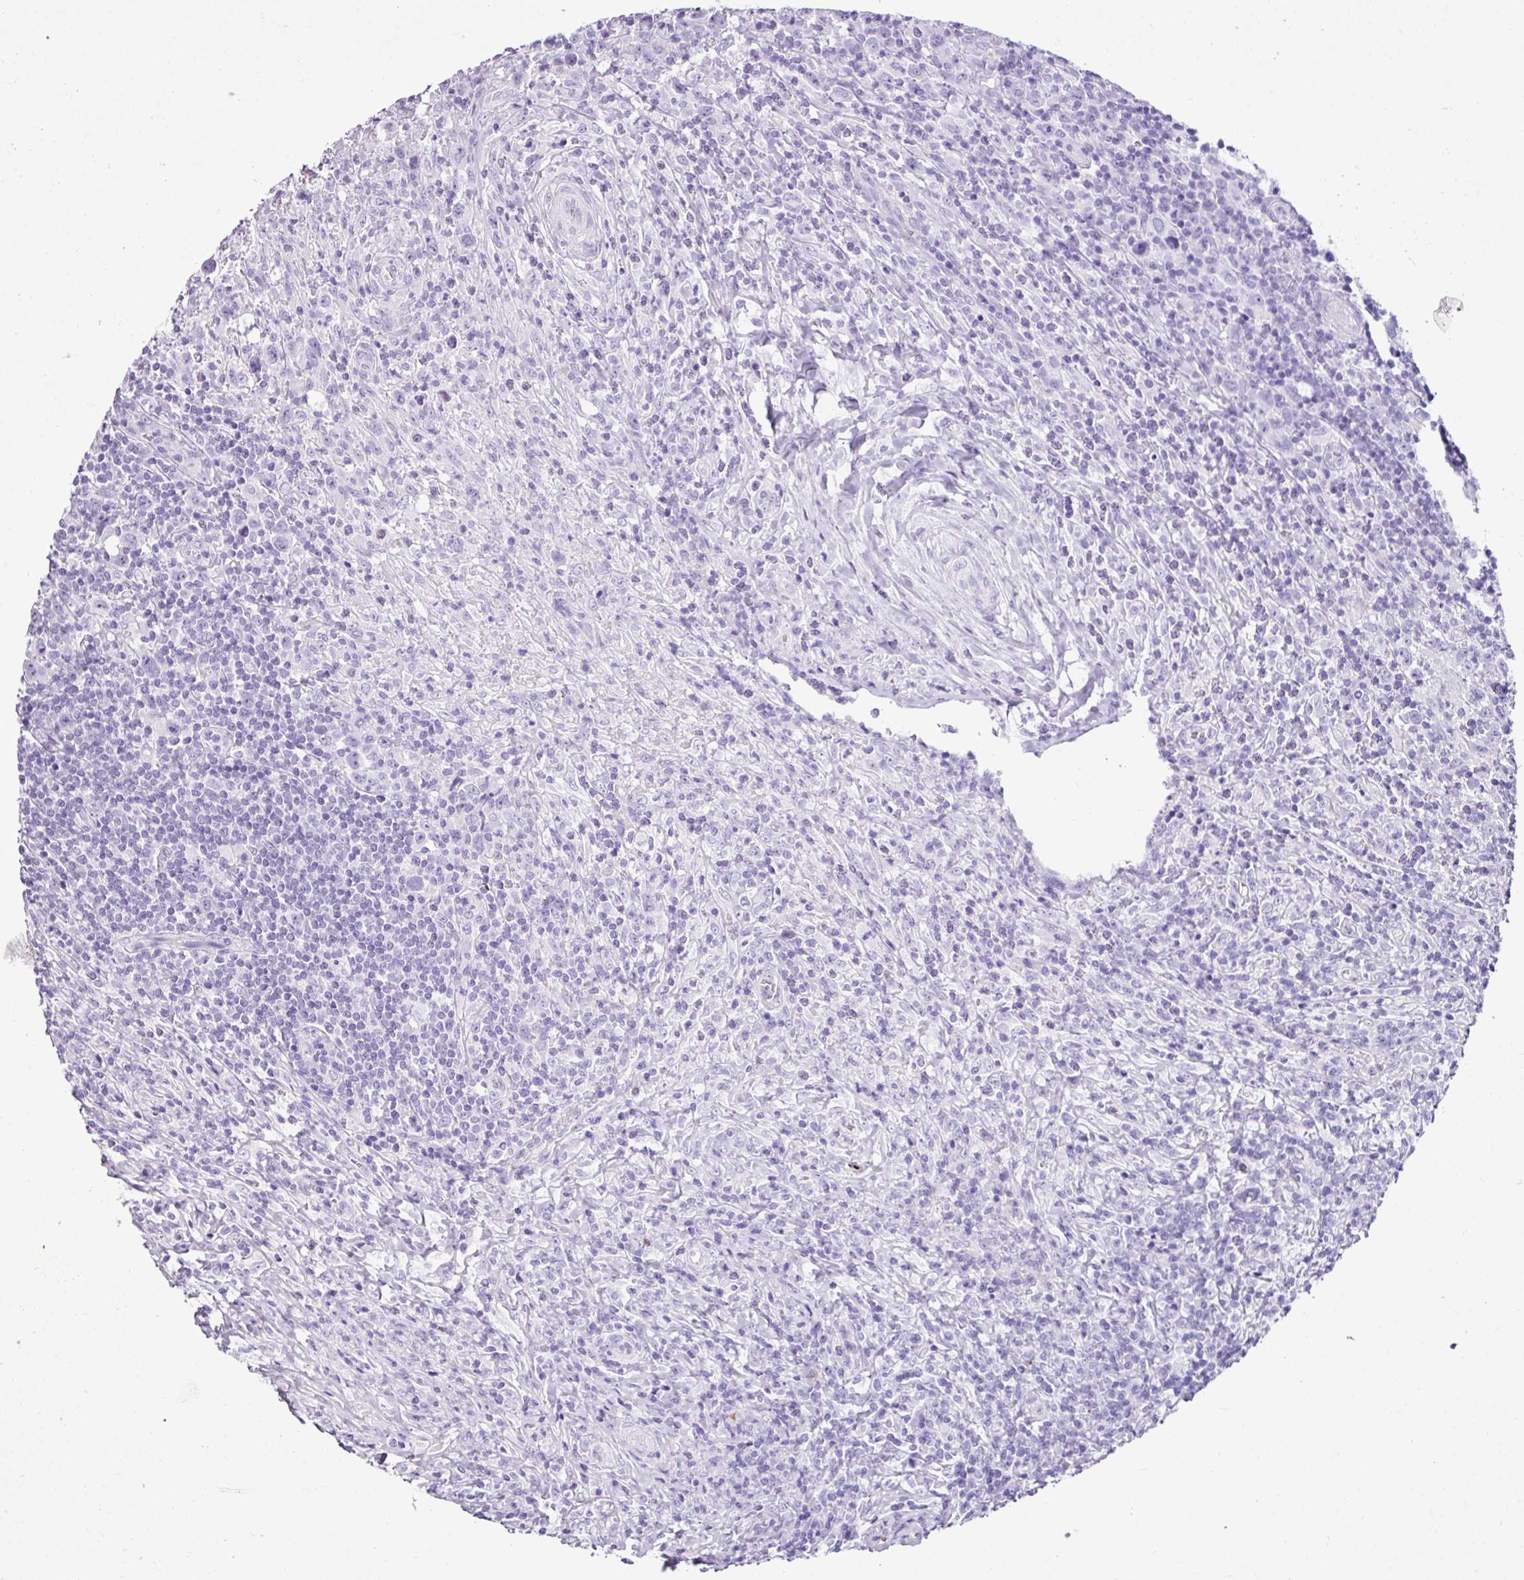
{"staining": {"intensity": "negative", "quantity": "none", "location": "none"}, "tissue": "lymphoma", "cell_type": "Tumor cells", "image_type": "cancer", "snomed": [{"axis": "morphology", "description": "Hodgkin's disease, NOS"}, {"axis": "topography", "description": "Lymph node"}], "caption": "IHC of human lymphoma displays no positivity in tumor cells.", "gene": "LILRB4", "patient": {"sex": "female", "age": 18}}